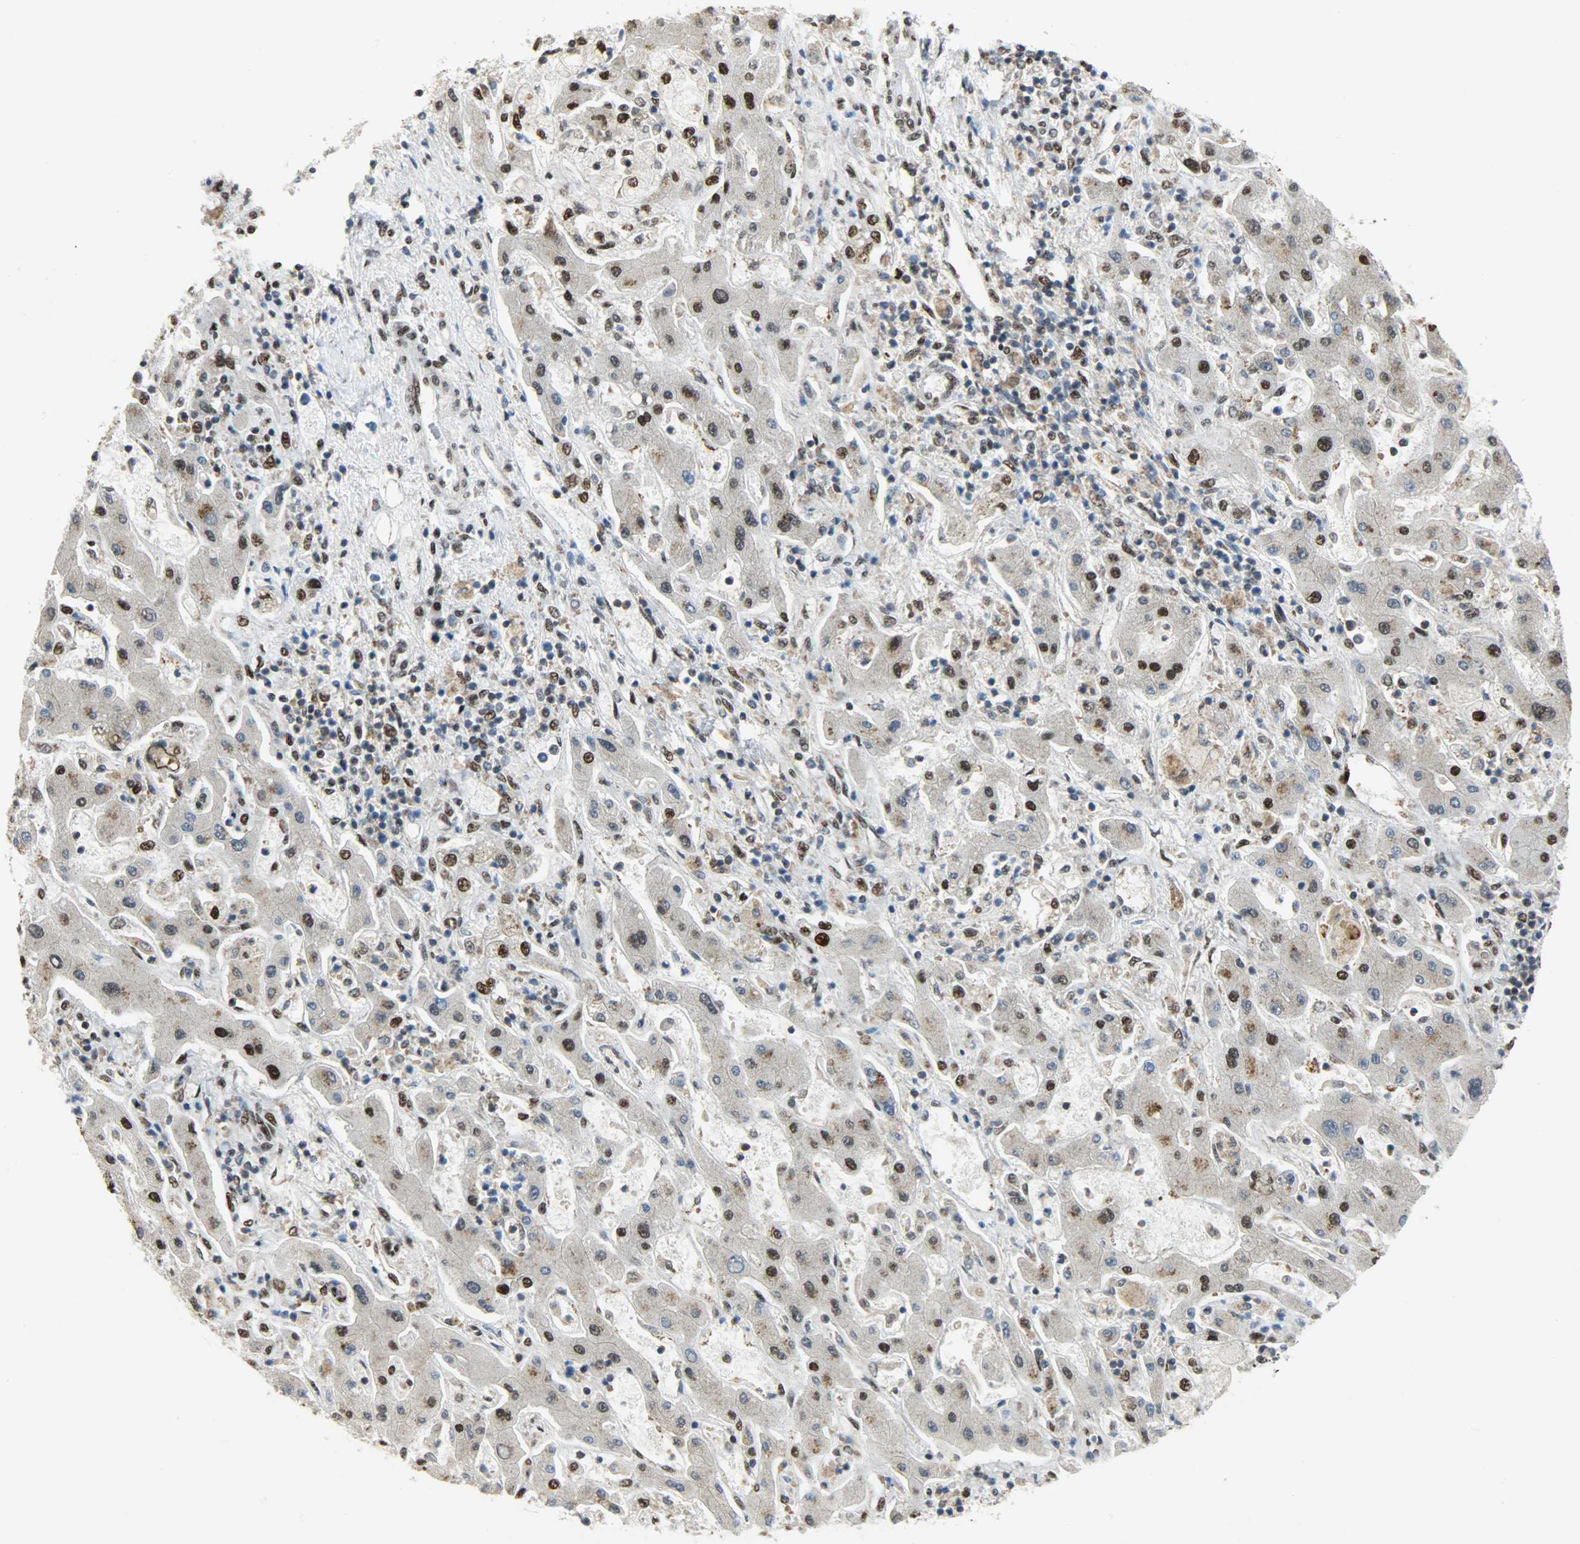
{"staining": {"intensity": "strong", "quantity": ">75%", "location": "nuclear"}, "tissue": "liver cancer", "cell_type": "Tumor cells", "image_type": "cancer", "snomed": [{"axis": "morphology", "description": "Cholangiocarcinoma"}, {"axis": "topography", "description": "Liver"}], "caption": "Immunohistochemistry staining of liver cholangiocarcinoma, which reveals high levels of strong nuclear positivity in about >75% of tumor cells indicating strong nuclear protein expression. The staining was performed using DAB (brown) for protein detection and nuclei were counterstained in hematoxylin (blue).", "gene": "SSB", "patient": {"sex": "male", "age": 50}}